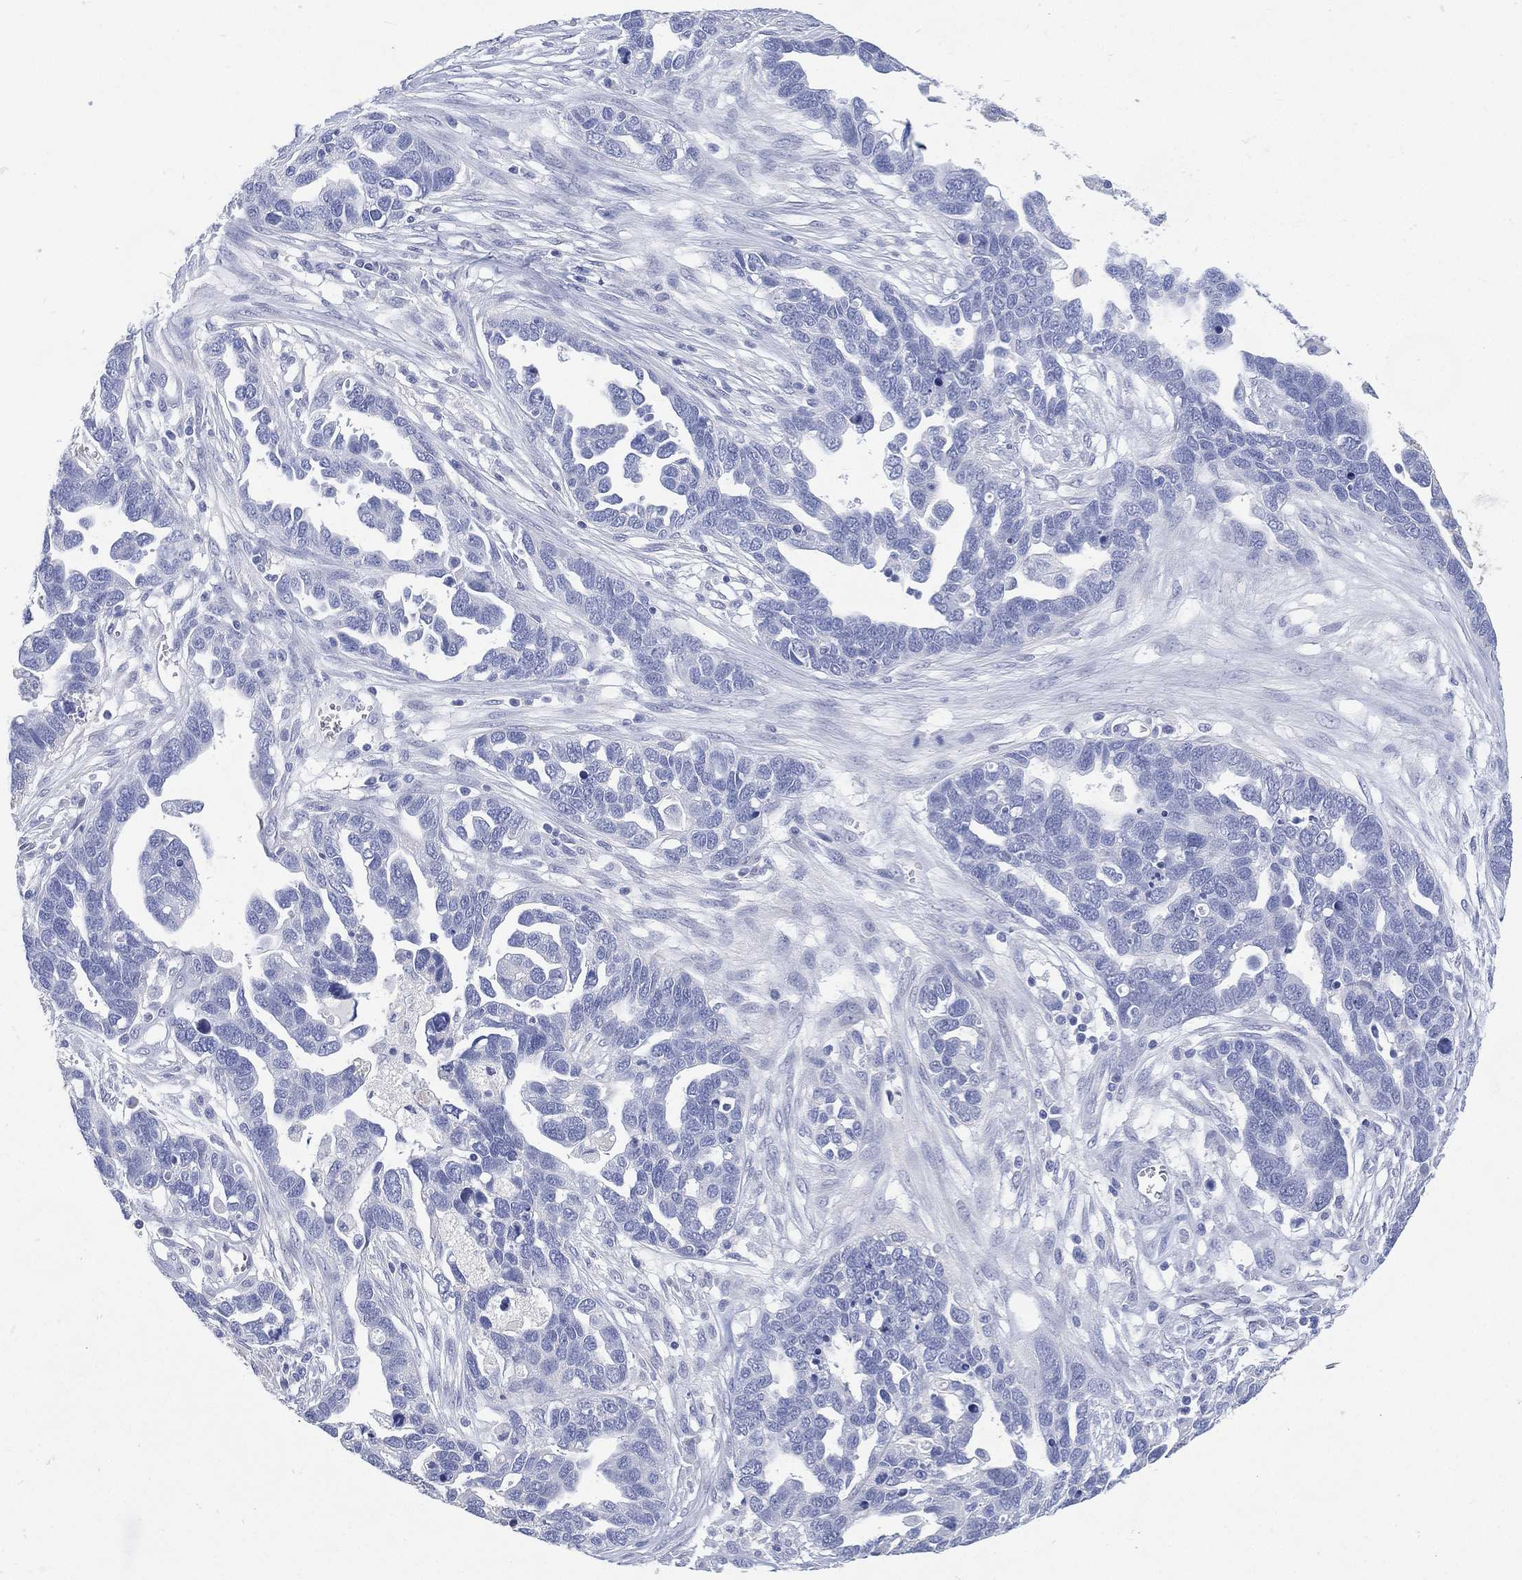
{"staining": {"intensity": "negative", "quantity": "none", "location": "none"}, "tissue": "ovarian cancer", "cell_type": "Tumor cells", "image_type": "cancer", "snomed": [{"axis": "morphology", "description": "Cystadenocarcinoma, serous, NOS"}, {"axis": "topography", "description": "Ovary"}], "caption": "Serous cystadenocarcinoma (ovarian) was stained to show a protein in brown. There is no significant expression in tumor cells. Brightfield microscopy of IHC stained with DAB (3,3'-diaminobenzidine) (brown) and hematoxylin (blue), captured at high magnification.", "gene": "FMO1", "patient": {"sex": "female", "age": 54}}